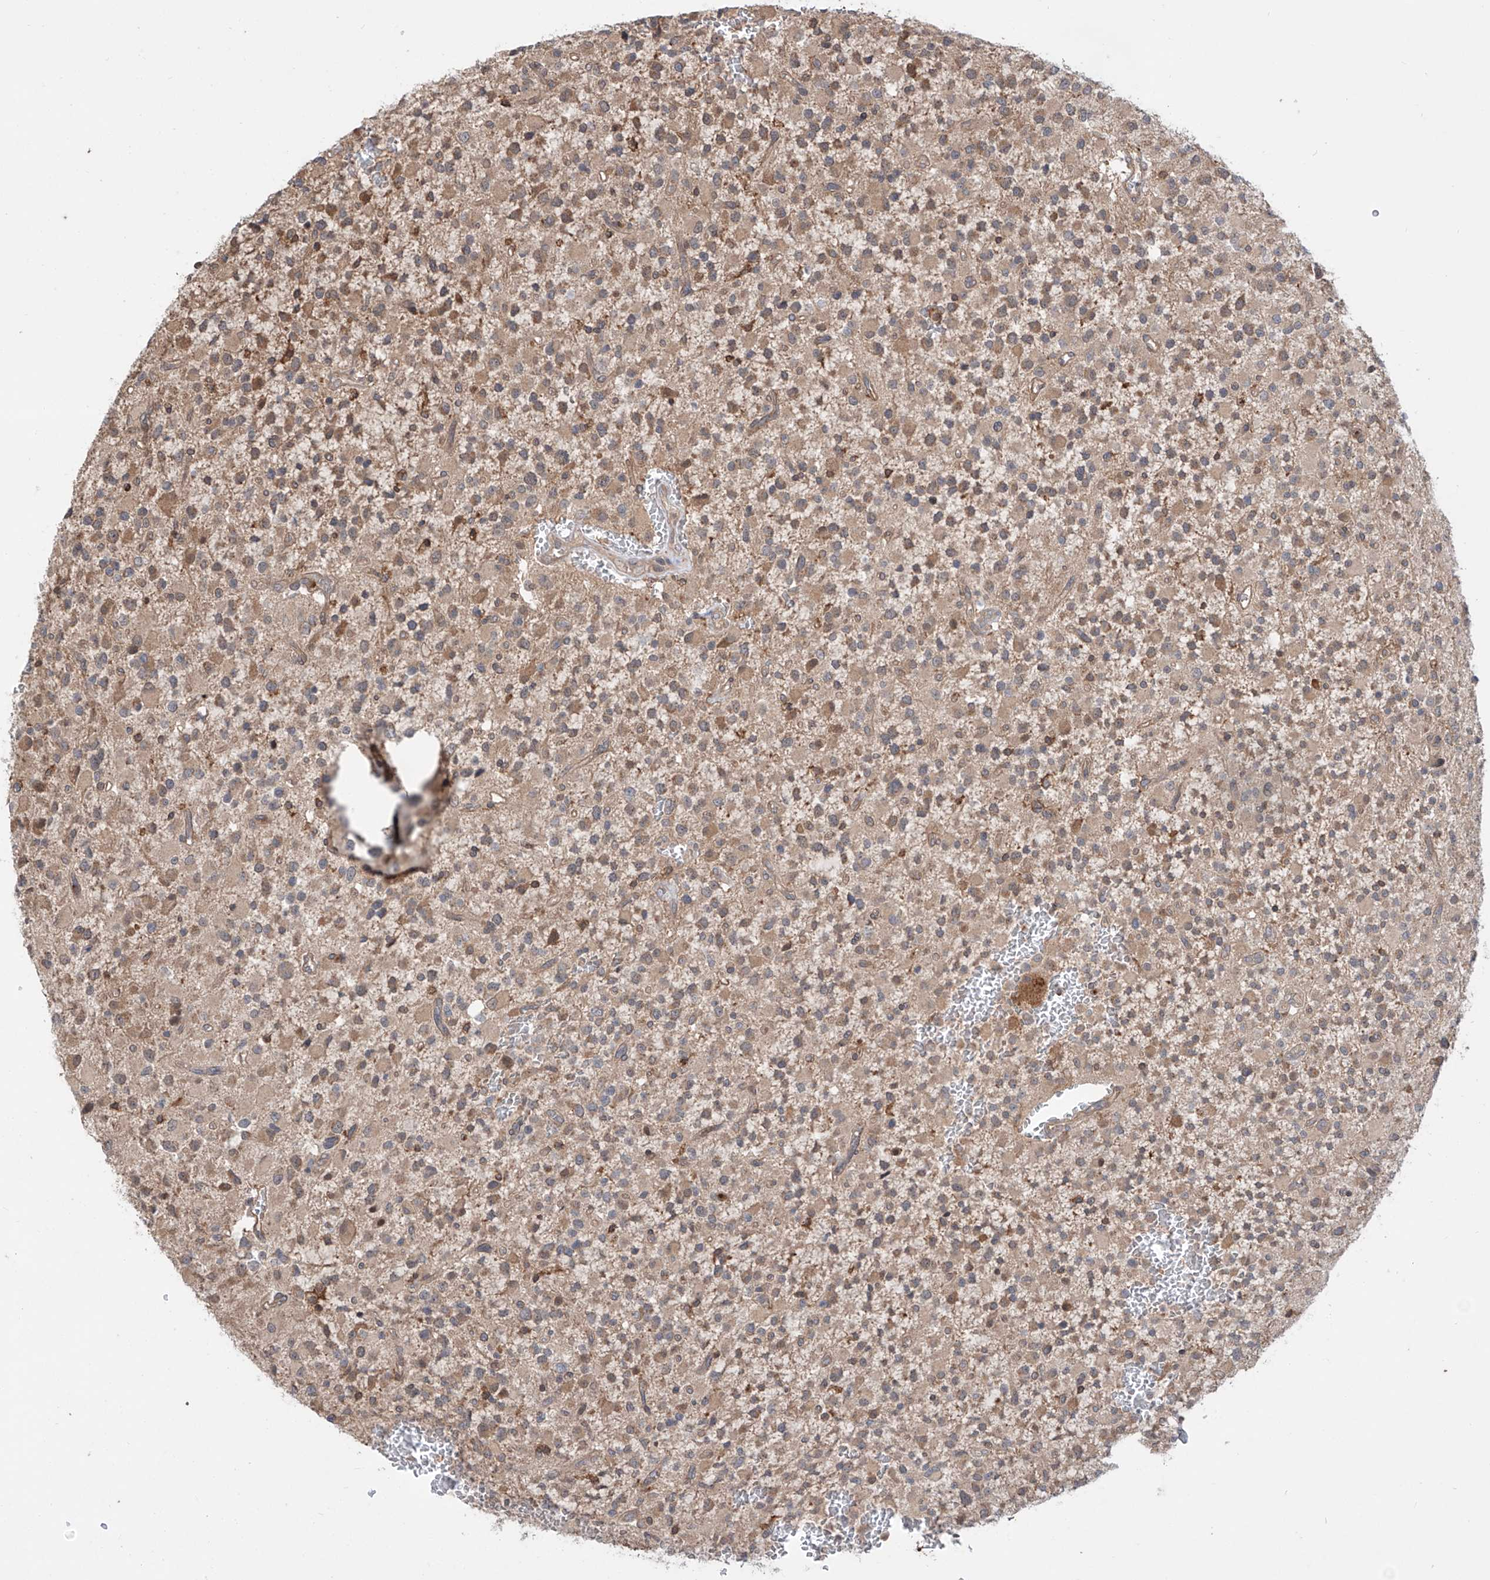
{"staining": {"intensity": "weak", "quantity": ">75%", "location": "cytoplasmic/membranous"}, "tissue": "glioma", "cell_type": "Tumor cells", "image_type": "cancer", "snomed": [{"axis": "morphology", "description": "Glioma, malignant, High grade"}, {"axis": "topography", "description": "Brain"}], "caption": "DAB (3,3'-diaminobenzidine) immunohistochemical staining of human glioma displays weak cytoplasmic/membranous protein expression in about >75% of tumor cells.", "gene": "HOXC8", "patient": {"sex": "male", "age": 34}}